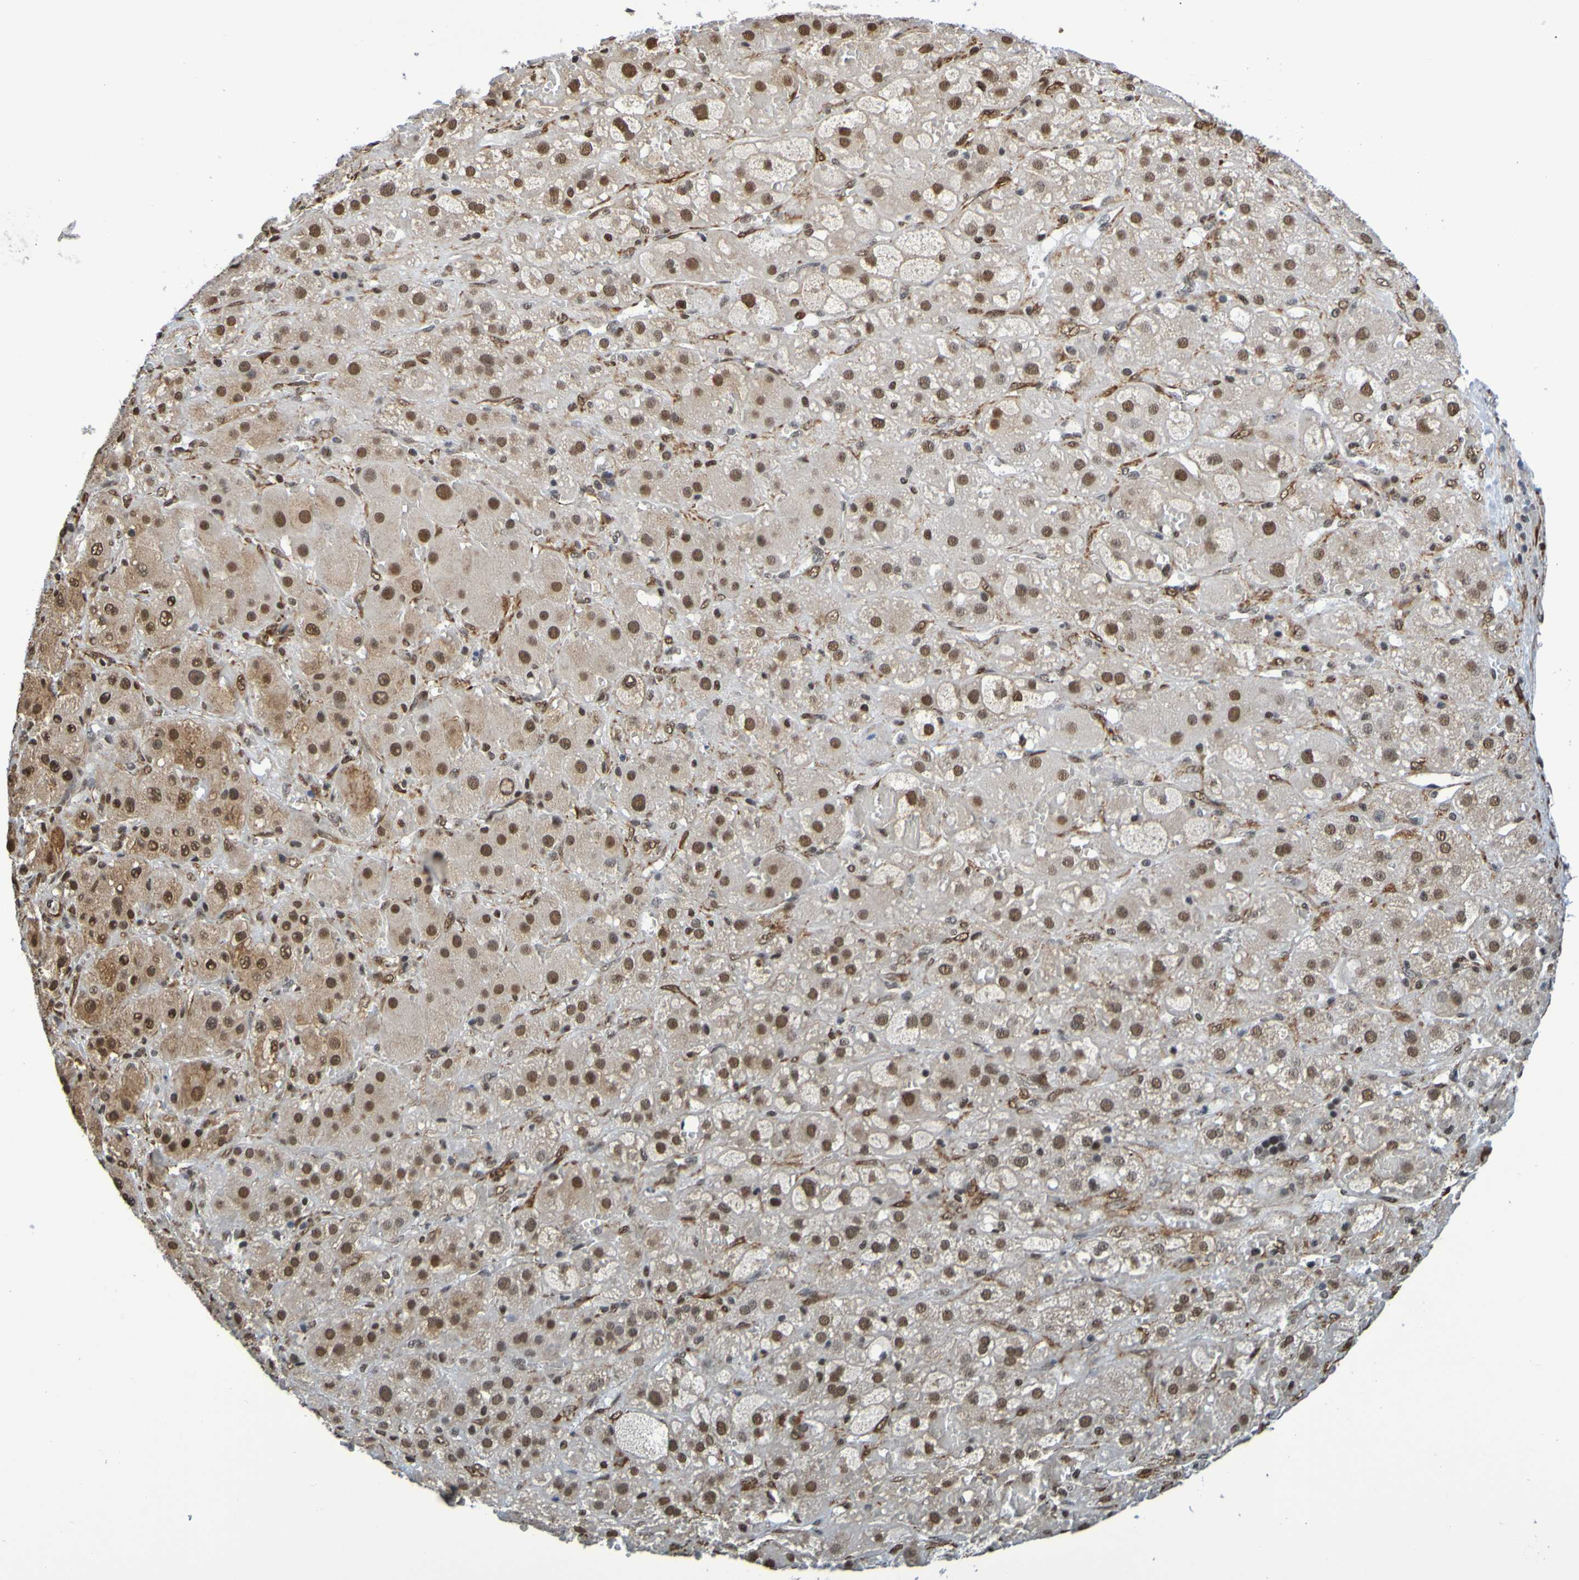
{"staining": {"intensity": "strong", "quantity": ">75%", "location": "nuclear"}, "tissue": "adrenal gland", "cell_type": "Glandular cells", "image_type": "normal", "snomed": [{"axis": "morphology", "description": "Normal tissue, NOS"}, {"axis": "topography", "description": "Adrenal gland"}], "caption": "This image shows immunohistochemistry staining of unremarkable human adrenal gland, with high strong nuclear expression in approximately >75% of glandular cells.", "gene": "HDAC2", "patient": {"sex": "female", "age": 47}}